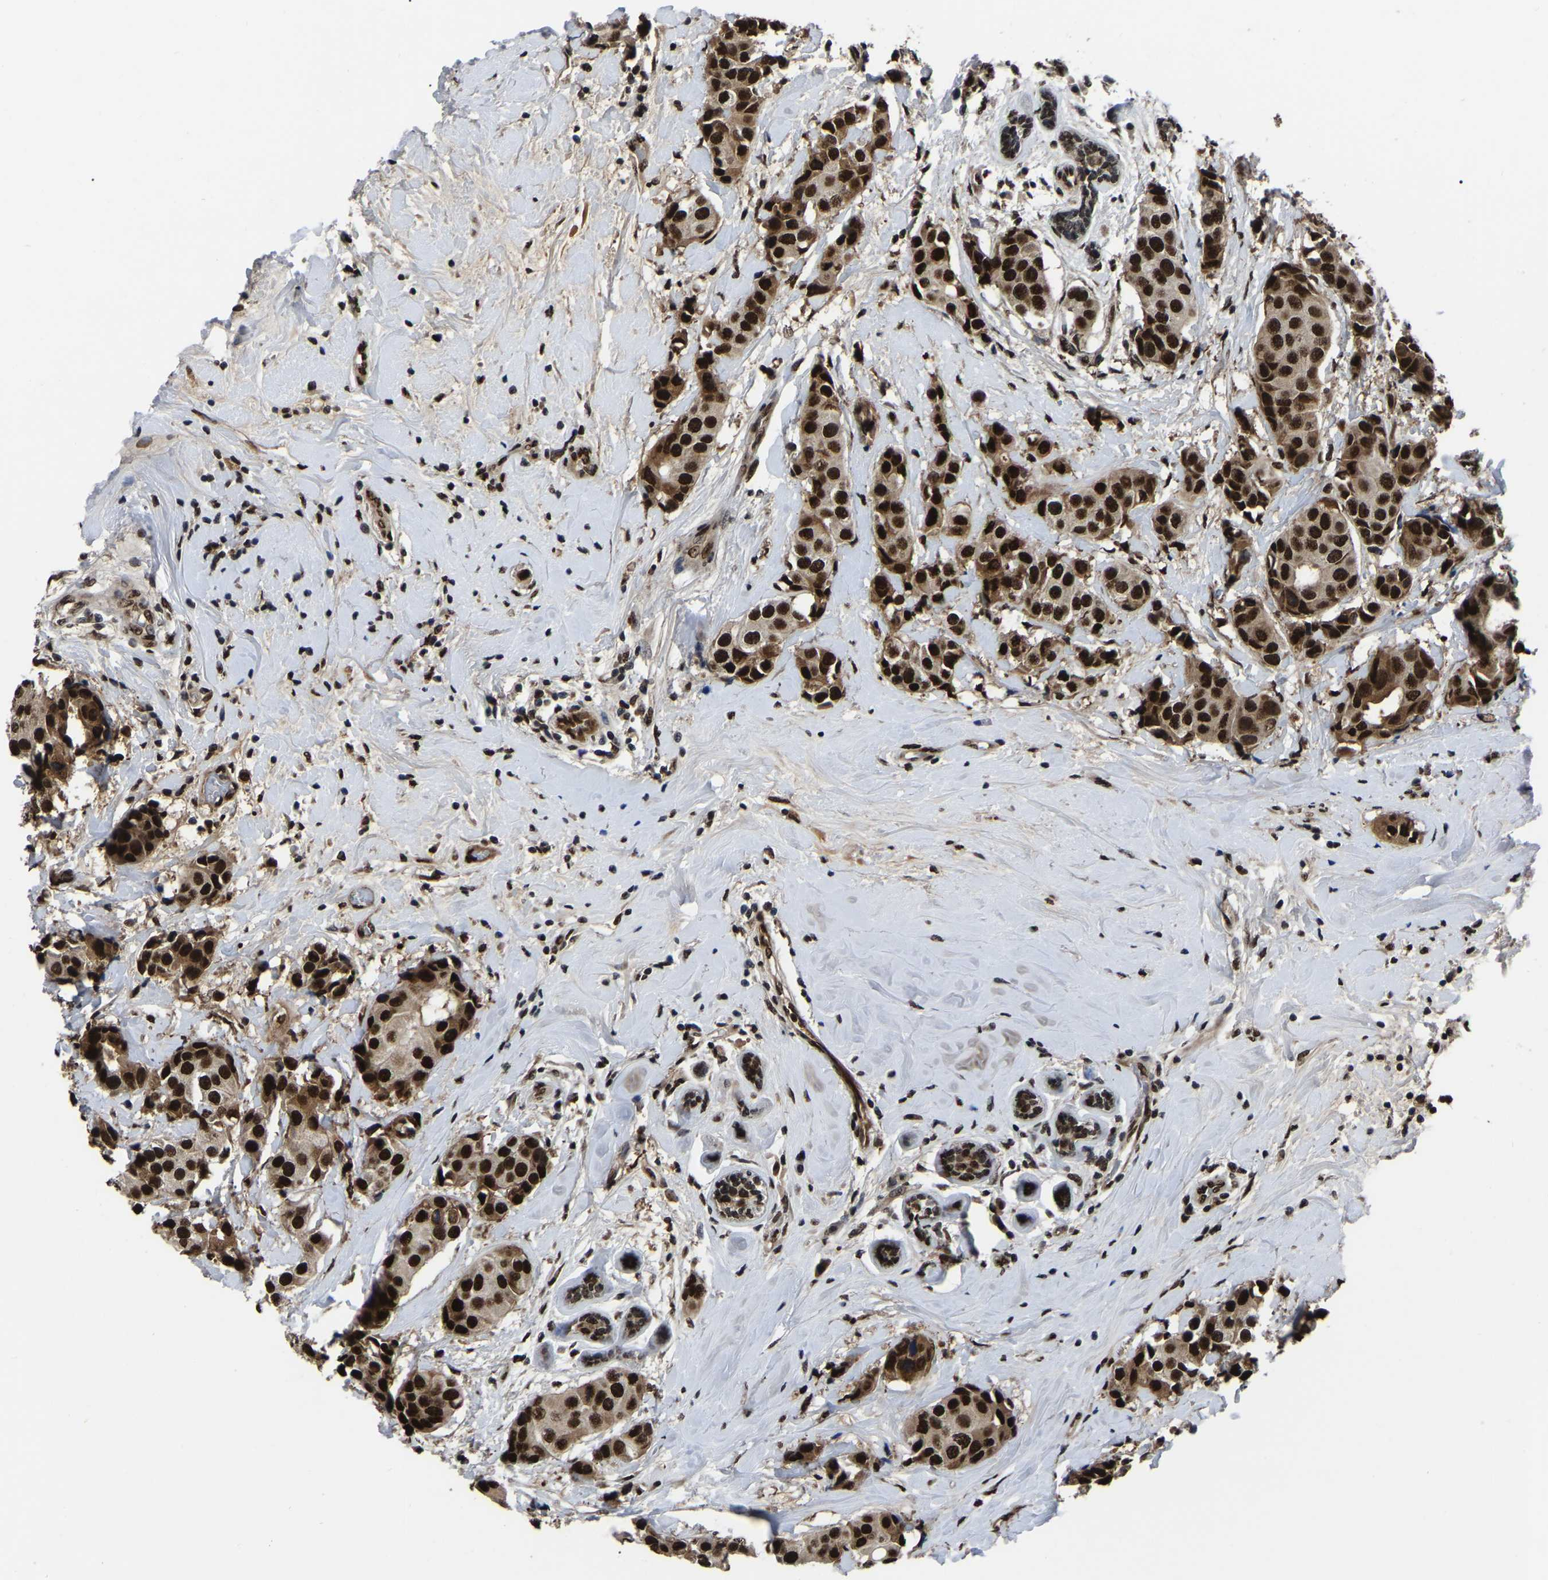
{"staining": {"intensity": "strong", "quantity": ">75%", "location": "nuclear"}, "tissue": "breast cancer", "cell_type": "Tumor cells", "image_type": "cancer", "snomed": [{"axis": "morphology", "description": "Normal tissue, NOS"}, {"axis": "morphology", "description": "Duct carcinoma"}, {"axis": "topography", "description": "Breast"}], "caption": "A high-resolution micrograph shows IHC staining of infiltrating ductal carcinoma (breast), which exhibits strong nuclear expression in about >75% of tumor cells.", "gene": "TRIM35", "patient": {"sex": "female", "age": 39}}